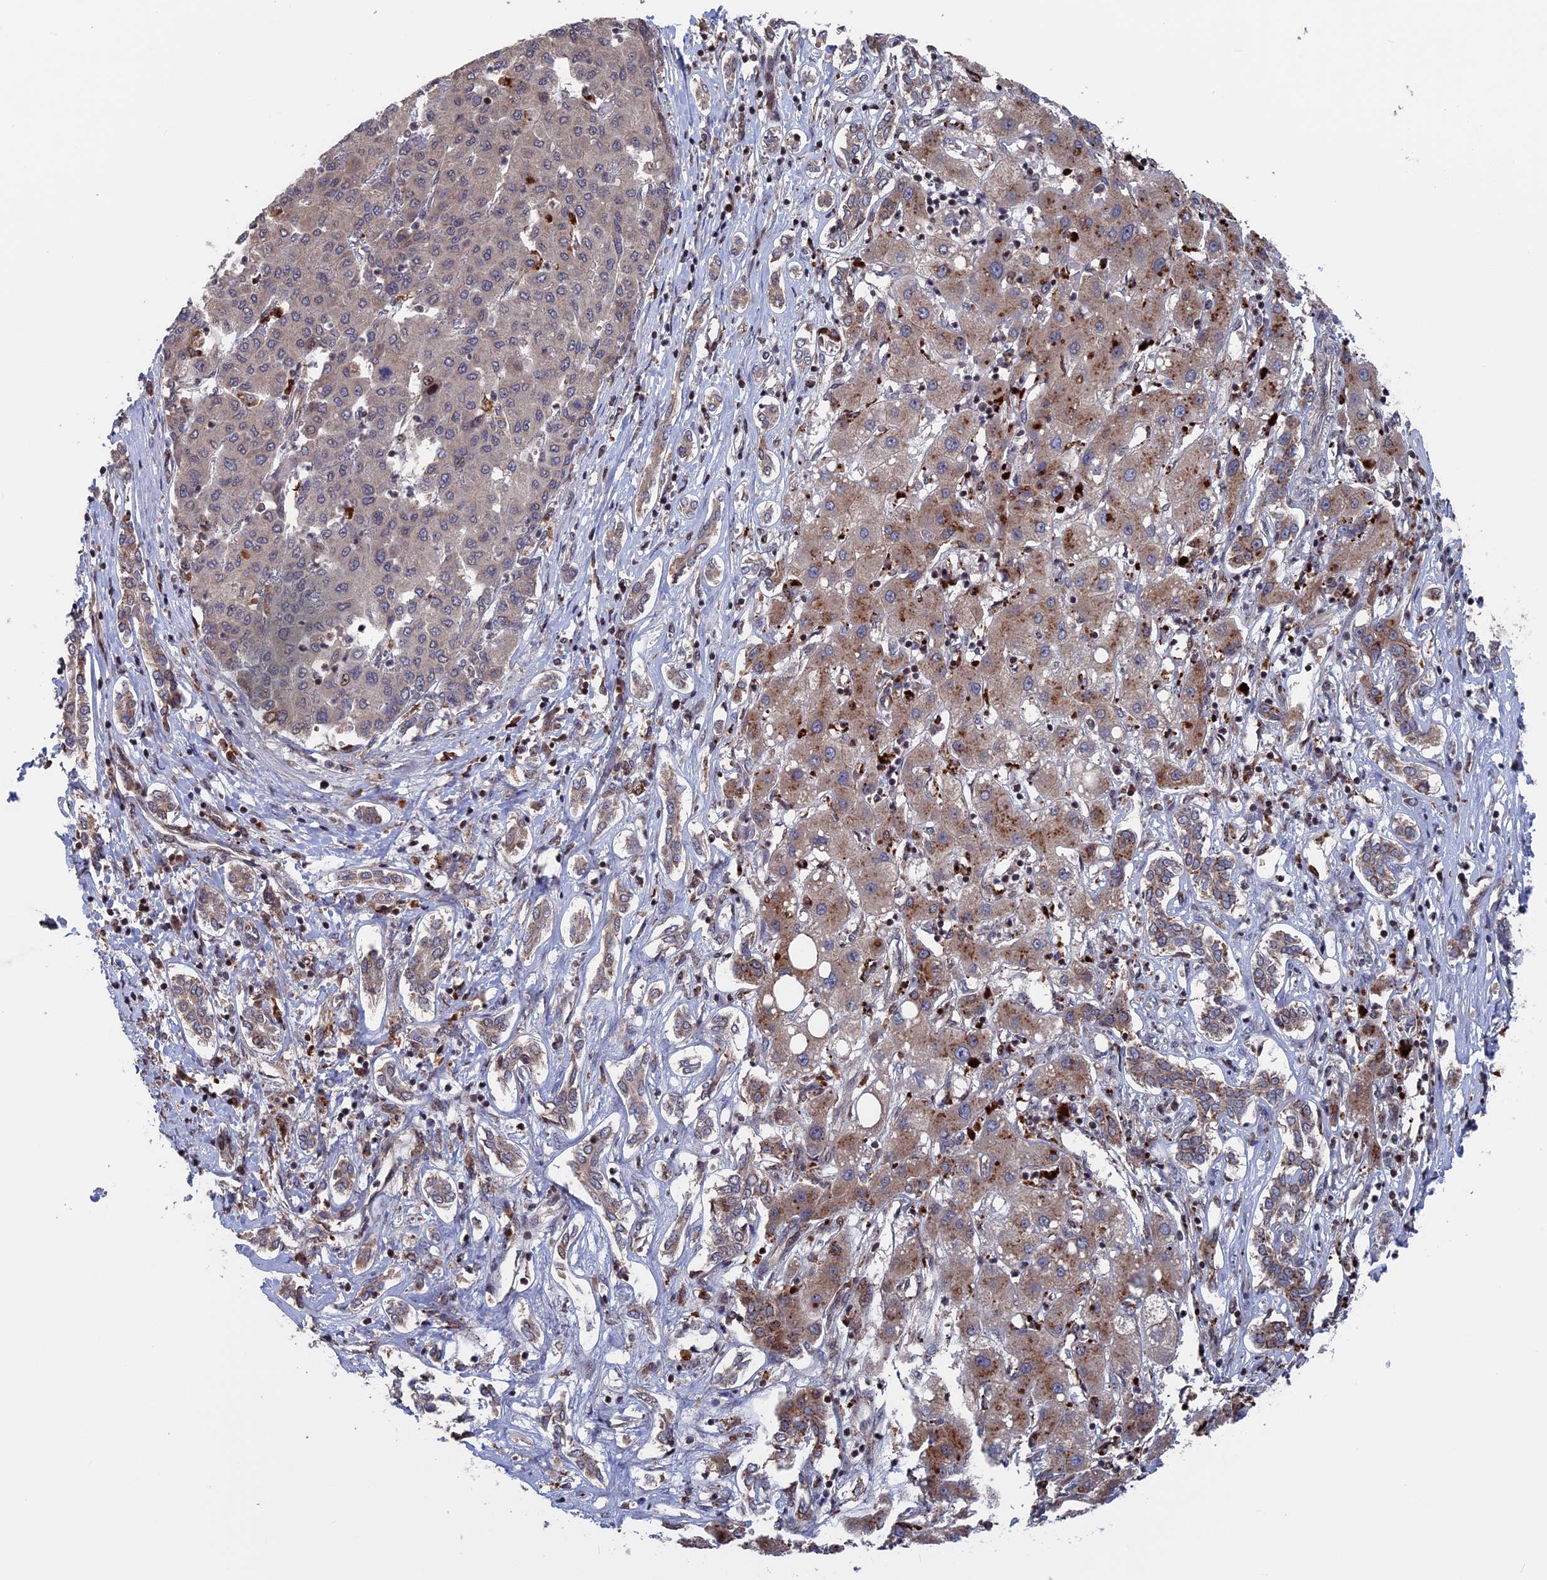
{"staining": {"intensity": "negative", "quantity": "none", "location": "none"}, "tissue": "liver cancer", "cell_type": "Tumor cells", "image_type": "cancer", "snomed": [{"axis": "morphology", "description": "Carcinoma, Hepatocellular, NOS"}, {"axis": "topography", "description": "Liver"}], "caption": "This histopathology image is of hepatocellular carcinoma (liver) stained with immunohistochemistry (IHC) to label a protein in brown with the nuclei are counter-stained blue. There is no staining in tumor cells.", "gene": "PLA2G15", "patient": {"sex": "male", "age": 65}}